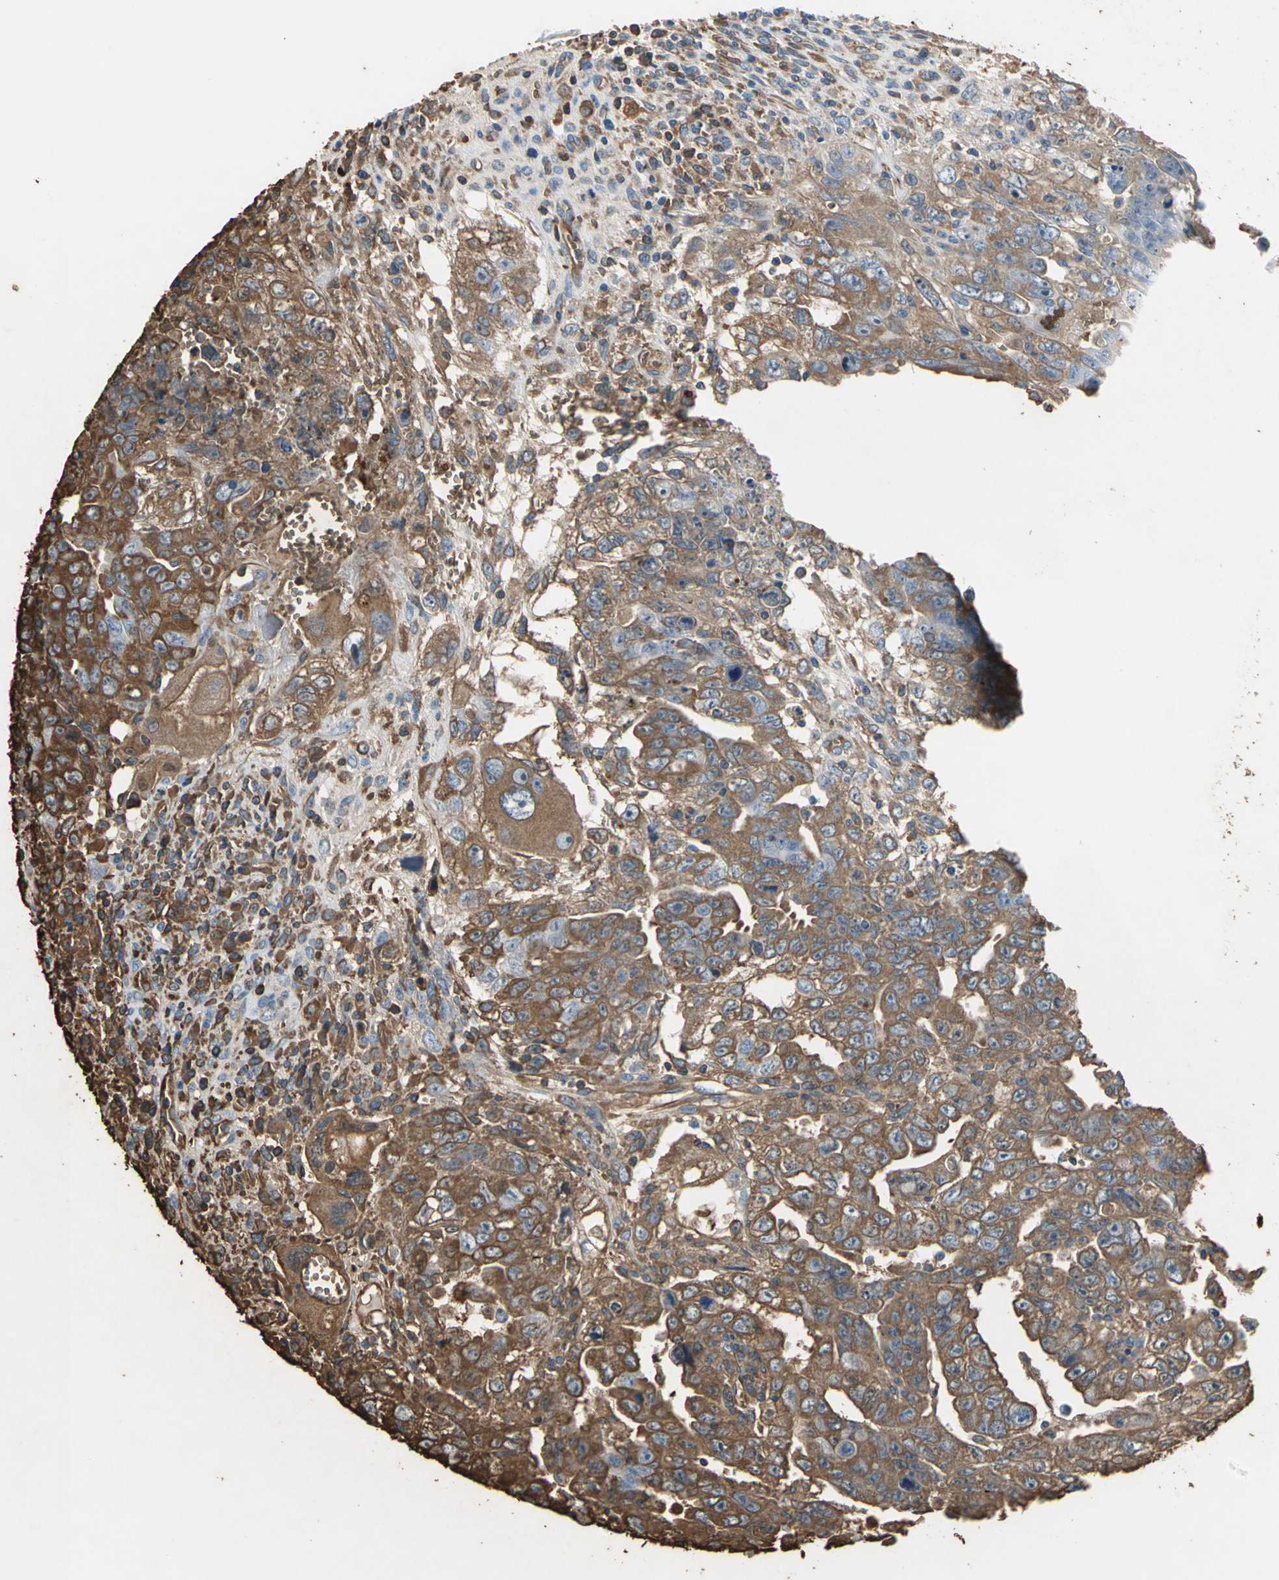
{"staining": {"intensity": "strong", "quantity": ">75%", "location": "cytoplasmic/membranous"}, "tissue": "testis cancer", "cell_type": "Tumor cells", "image_type": "cancer", "snomed": [{"axis": "morphology", "description": "Carcinoma, Embryonal, NOS"}, {"axis": "topography", "description": "Testis"}], "caption": "Brown immunohistochemical staining in human testis embryonal carcinoma displays strong cytoplasmic/membranous positivity in approximately >75% of tumor cells.", "gene": "TREM1", "patient": {"sex": "male", "age": 28}}